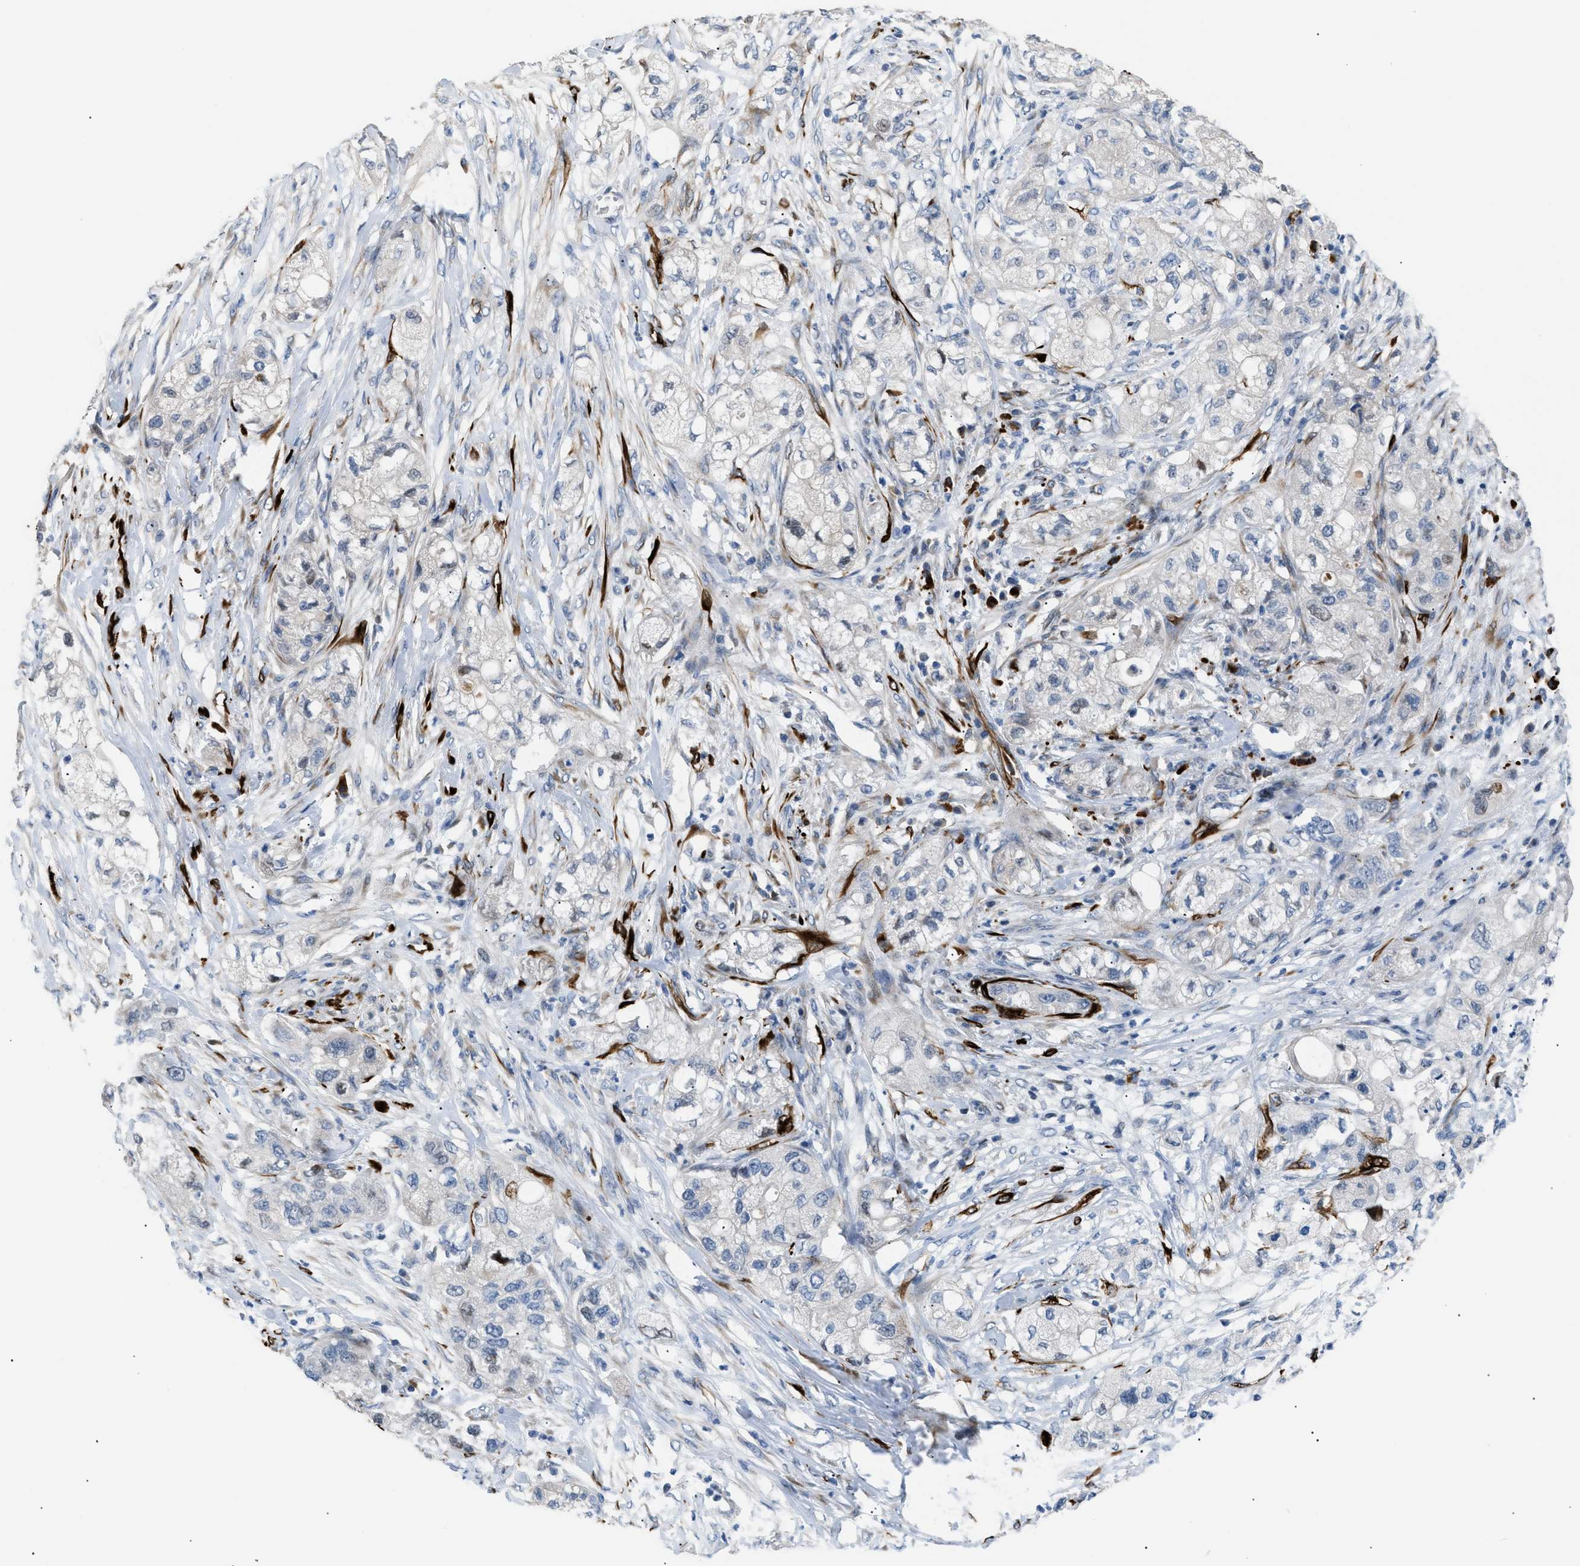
{"staining": {"intensity": "negative", "quantity": "none", "location": "none"}, "tissue": "pancreatic cancer", "cell_type": "Tumor cells", "image_type": "cancer", "snomed": [{"axis": "morphology", "description": "Adenocarcinoma, NOS"}, {"axis": "topography", "description": "Pancreas"}], "caption": "The histopathology image displays no significant expression in tumor cells of pancreatic cancer. Brightfield microscopy of immunohistochemistry stained with DAB (3,3'-diaminobenzidine) (brown) and hematoxylin (blue), captured at high magnification.", "gene": "ICA1", "patient": {"sex": "female", "age": 78}}